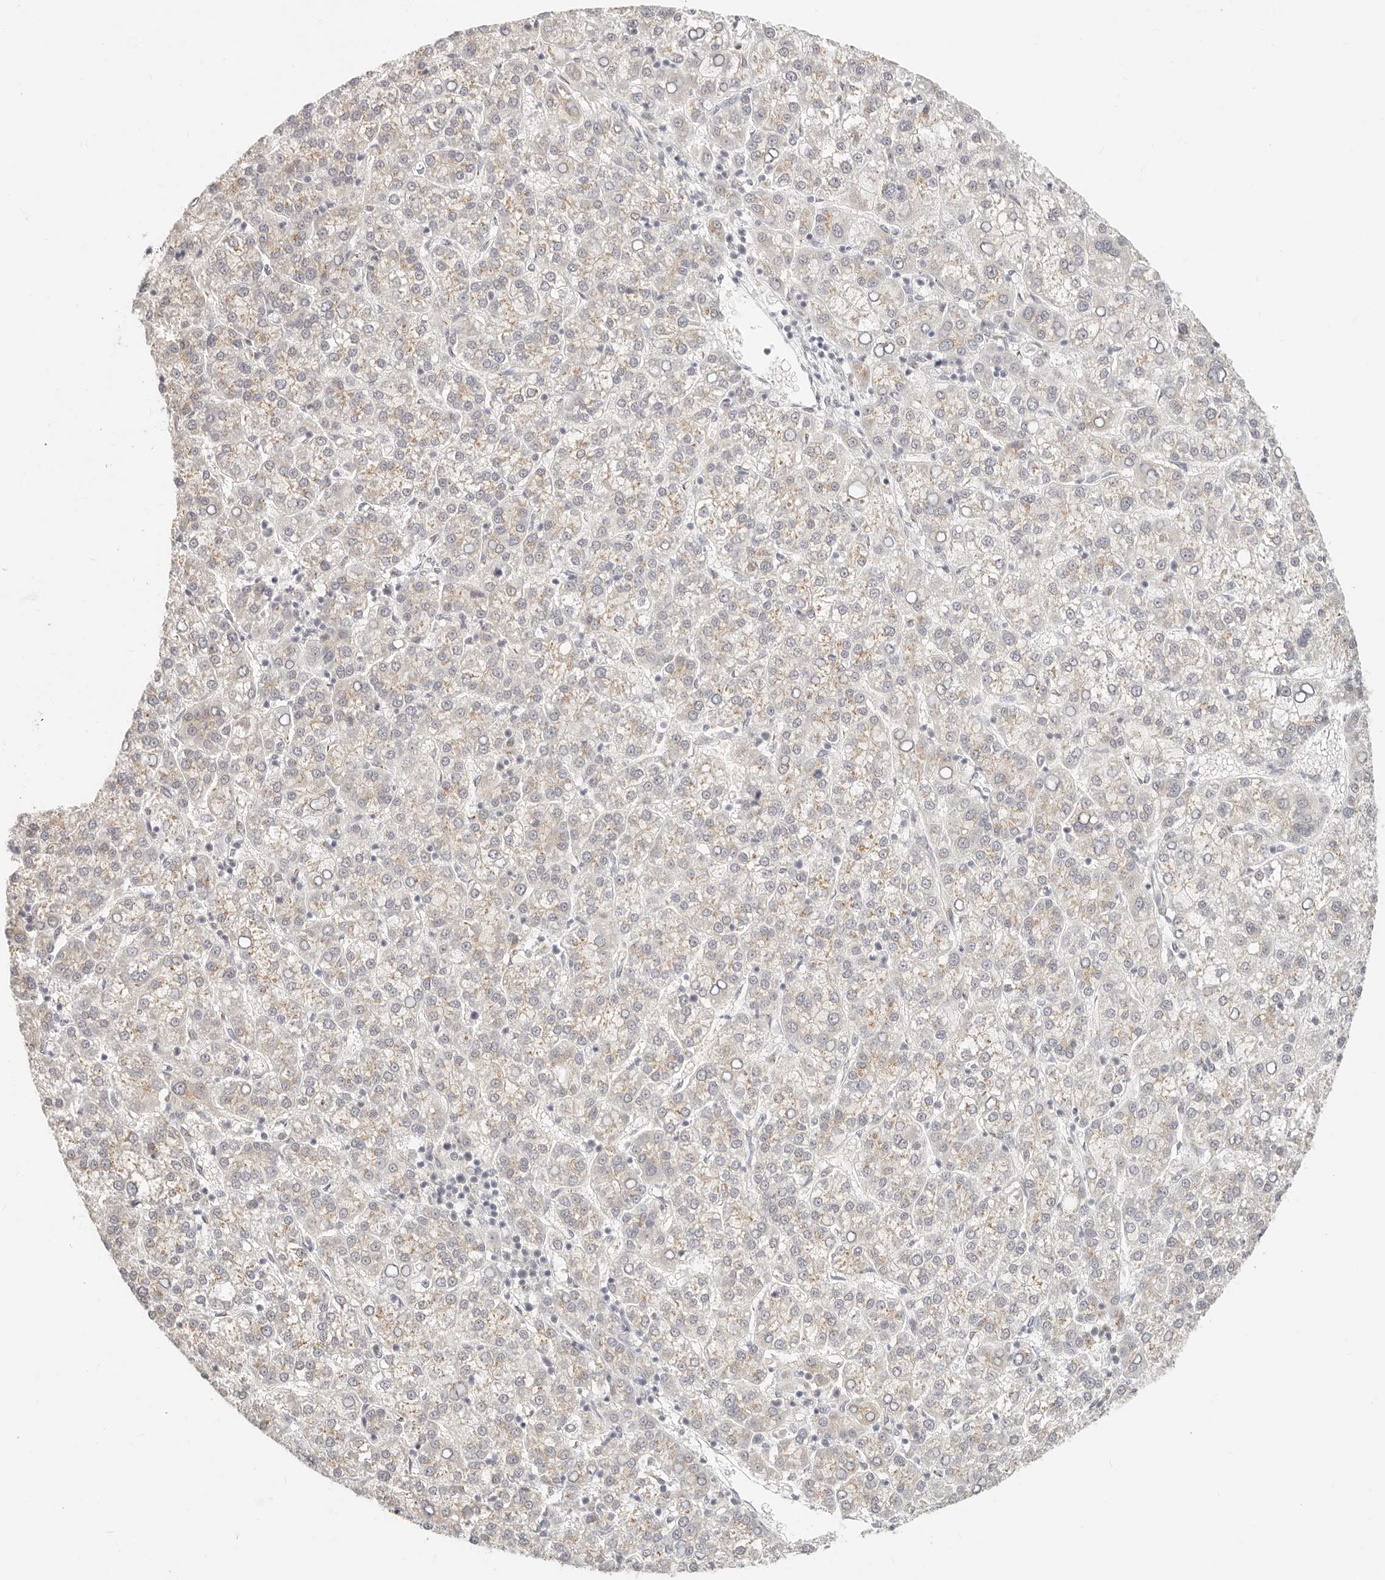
{"staining": {"intensity": "weak", "quantity": "25%-75%", "location": "cytoplasmic/membranous"}, "tissue": "liver cancer", "cell_type": "Tumor cells", "image_type": "cancer", "snomed": [{"axis": "morphology", "description": "Carcinoma, Hepatocellular, NOS"}, {"axis": "topography", "description": "Liver"}], "caption": "High-power microscopy captured an immunohistochemistry (IHC) image of liver cancer (hepatocellular carcinoma), revealing weak cytoplasmic/membranous staining in approximately 25%-75% of tumor cells.", "gene": "FAM20B", "patient": {"sex": "female", "age": 58}}